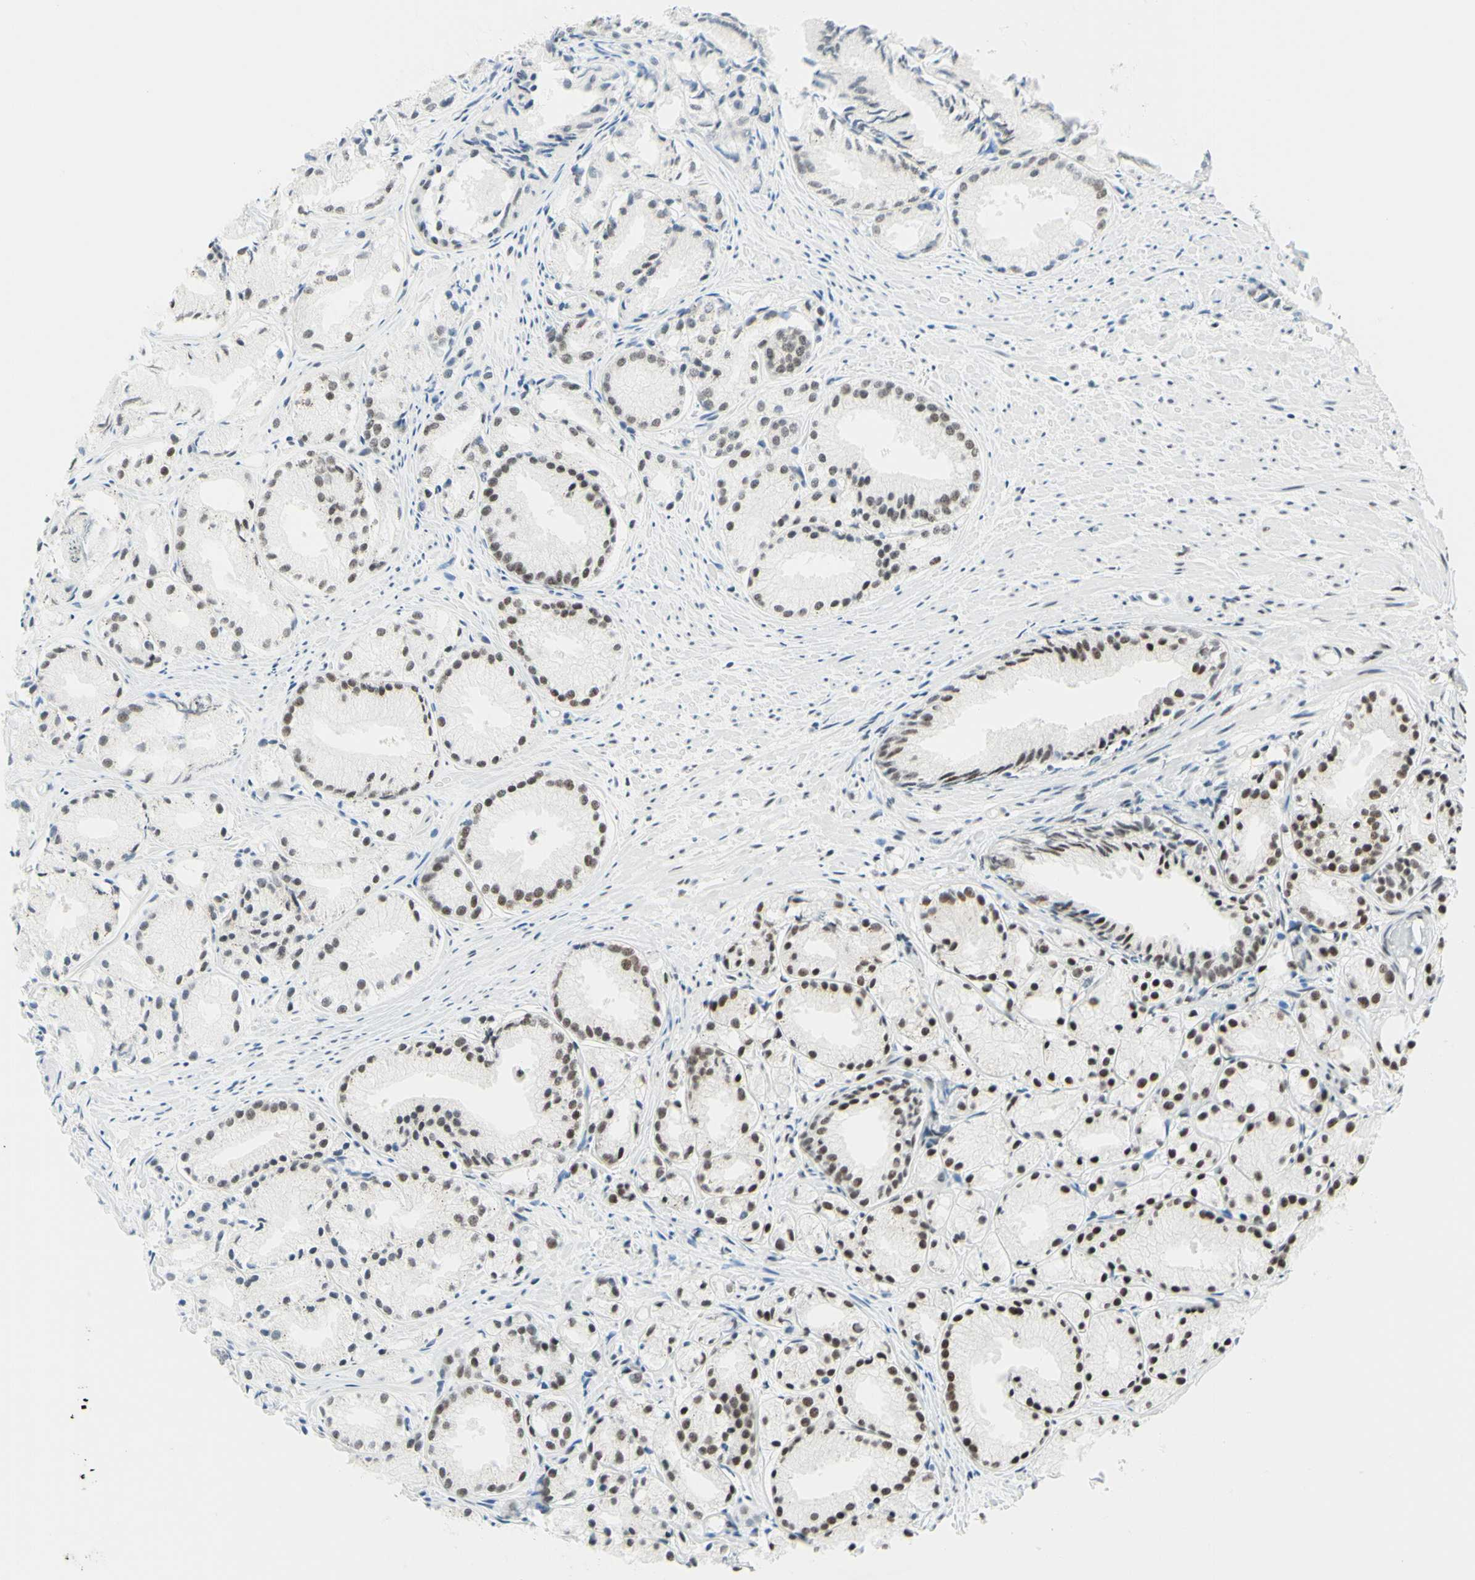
{"staining": {"intensity": "moderate", "quantity": "25%-75%", "location": "nuclear"}, "tissue": "prostate cancer", "cell_type": "Tumor cells", "image_type": "cancer", "snomed": [{"axis": "morphology", "description": "Adenocarcinoma, Low grade"}, {"axis": "topography", "description": "Prostate"}], "caption": "About 25%-75% of tumor cells in human adenocarcinoma (low-grade) (prostate) reveal moderate nuclear protein staining as visualized by brown immunohistochemical staining.", "gene": "WTAP", "patient": {"sex": "male", "age": 72}}